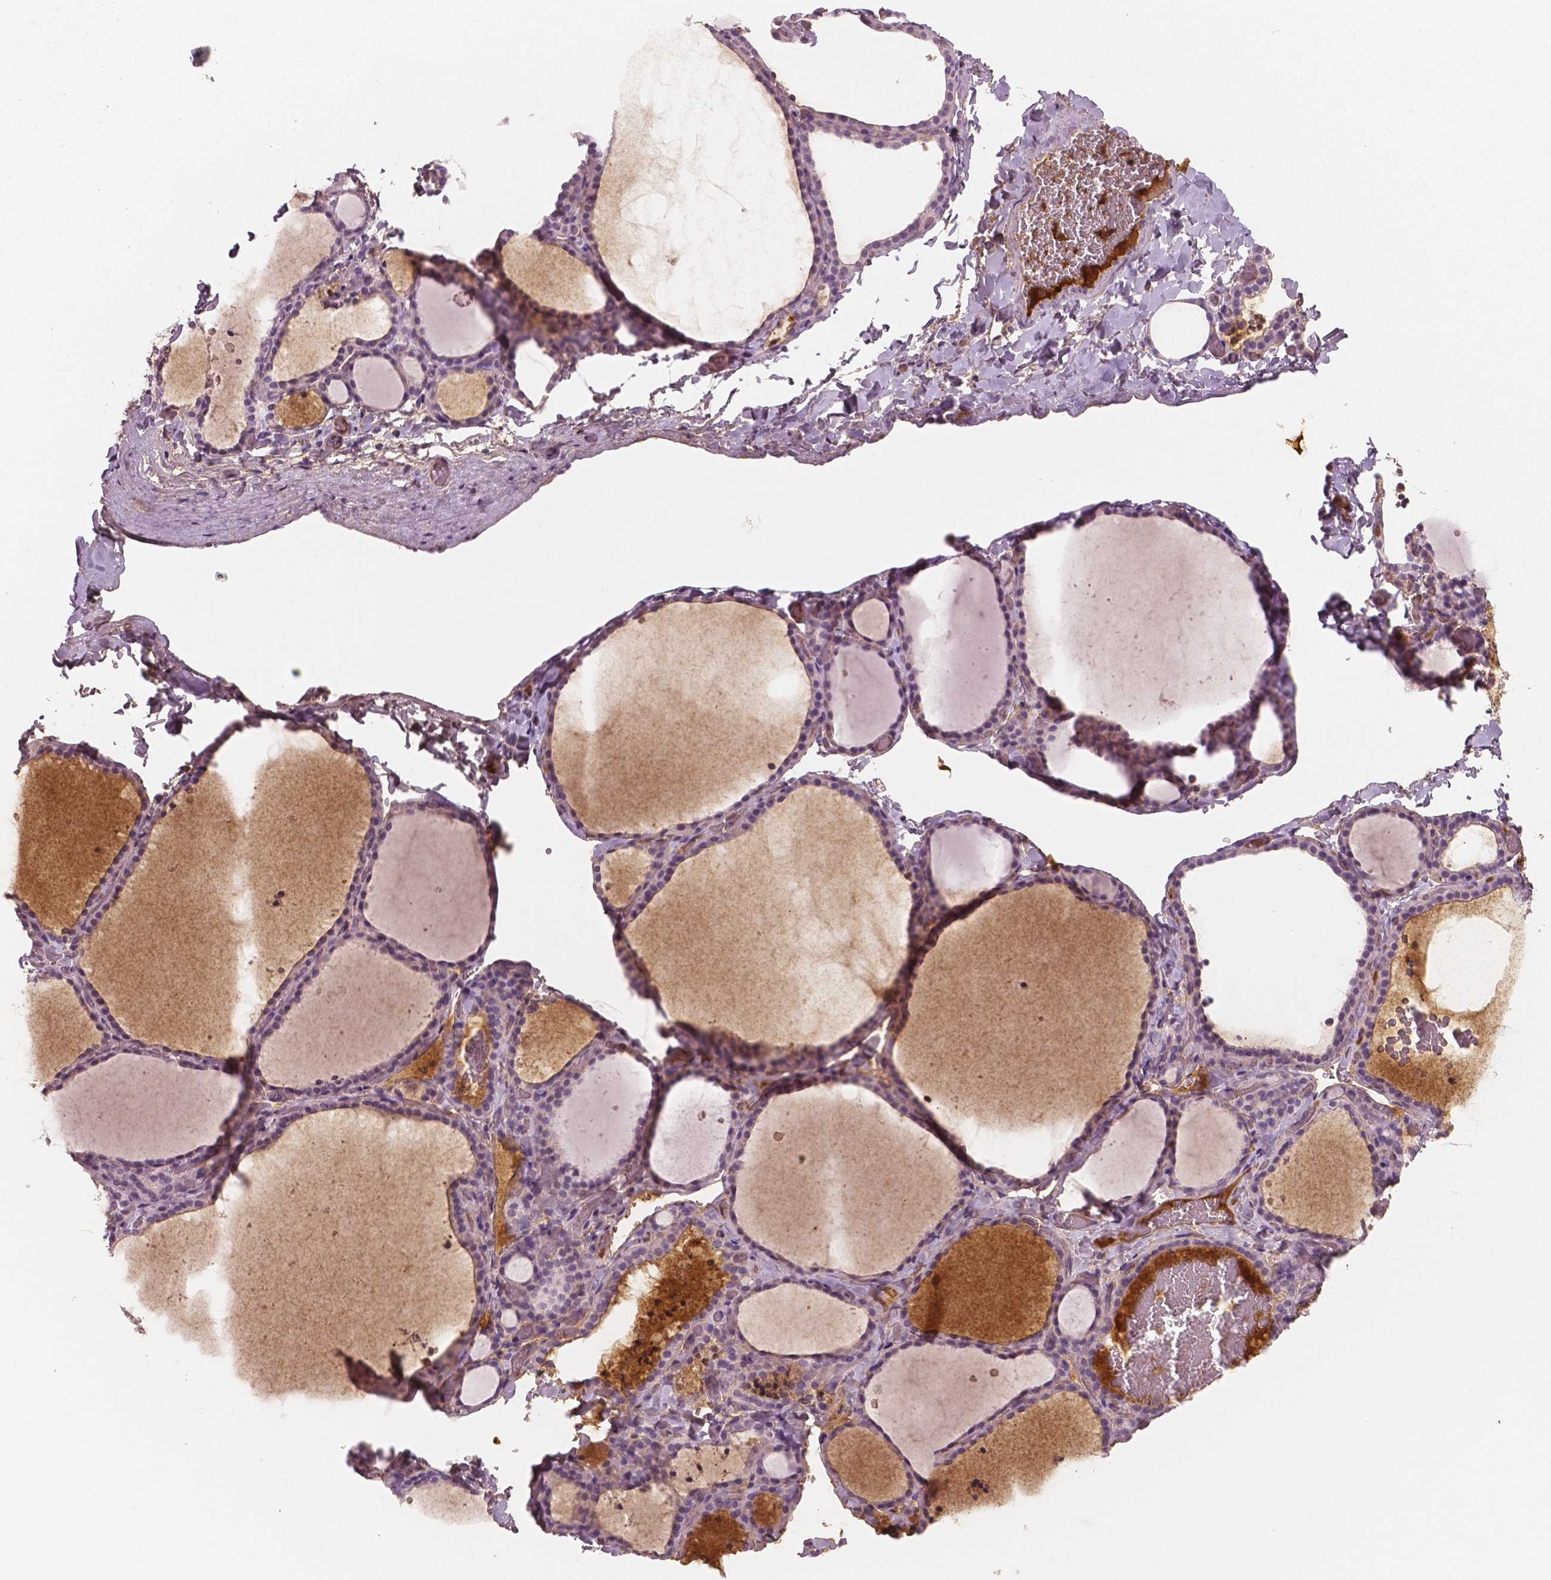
{"staining": {"intensity": "negative", "quantity": "none", "location": "none"}, "tissue": "thyroid gland", "cell_type": "Glandular cells", "image_type": "normal", "snomed": [{"axis": "morphology", "description": "Normal tissue, NOS"}, {"axis": "topography", "description": "Thyroid gland"}], "caption": "Protein analysis of unremarkable thyroid gland exhibits no significant staining in glandular cells. (DAB (3,3'-diaminobenzidine) IHC visualized using brightfield microscopy, high magnification).", "gene": "APOA4", "patient": {"sex": "female", "age": 22}}